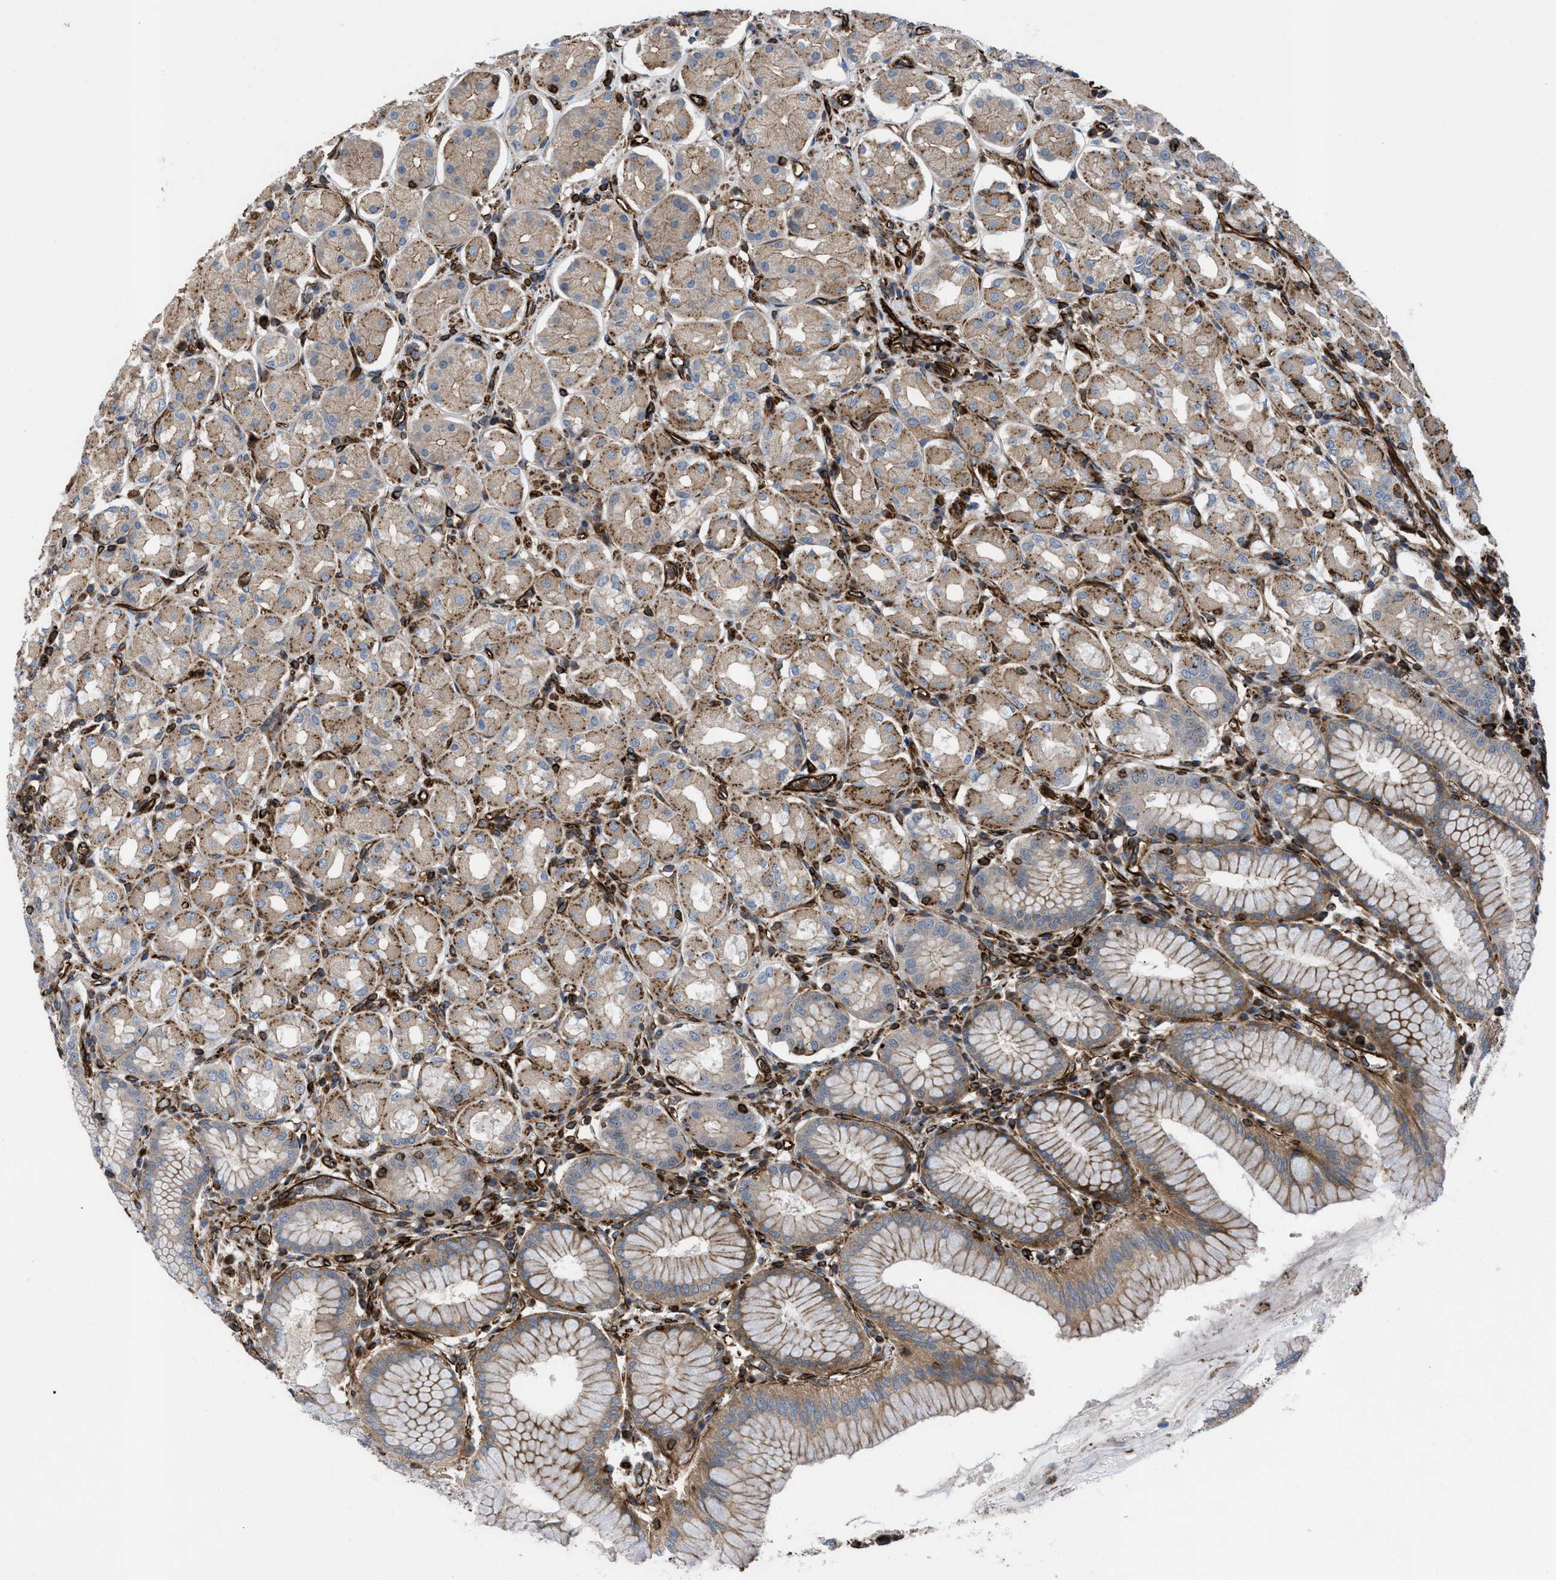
{"staining": {"intensity": "moderate", "quantity": "25%-75%", "location": "cytoplasmic/membranous"}, "tissue": "stomach", "cell_type": "Glandular cells", "image_type": "normal", "snomed": [{"axis": "morphology", "description": "Normal tissue, NOS"}, {"axis": "topography", "description": "Stomach"}, {"axis": "topography", "description": "Stomach, lower"}], "caption": "Immunohistochemistry (IHC) micrograph of normal stomach: stomach stained using immunohistochemistry demonstrates medium levels of moderate protein expression localized specifically in the cytoplasmic/membranous of glandular cells, appearing as a cytoplasmic/membranous brown color.", "gene": "PTPRE", "patient": {"sex": "female", "age": 56}}